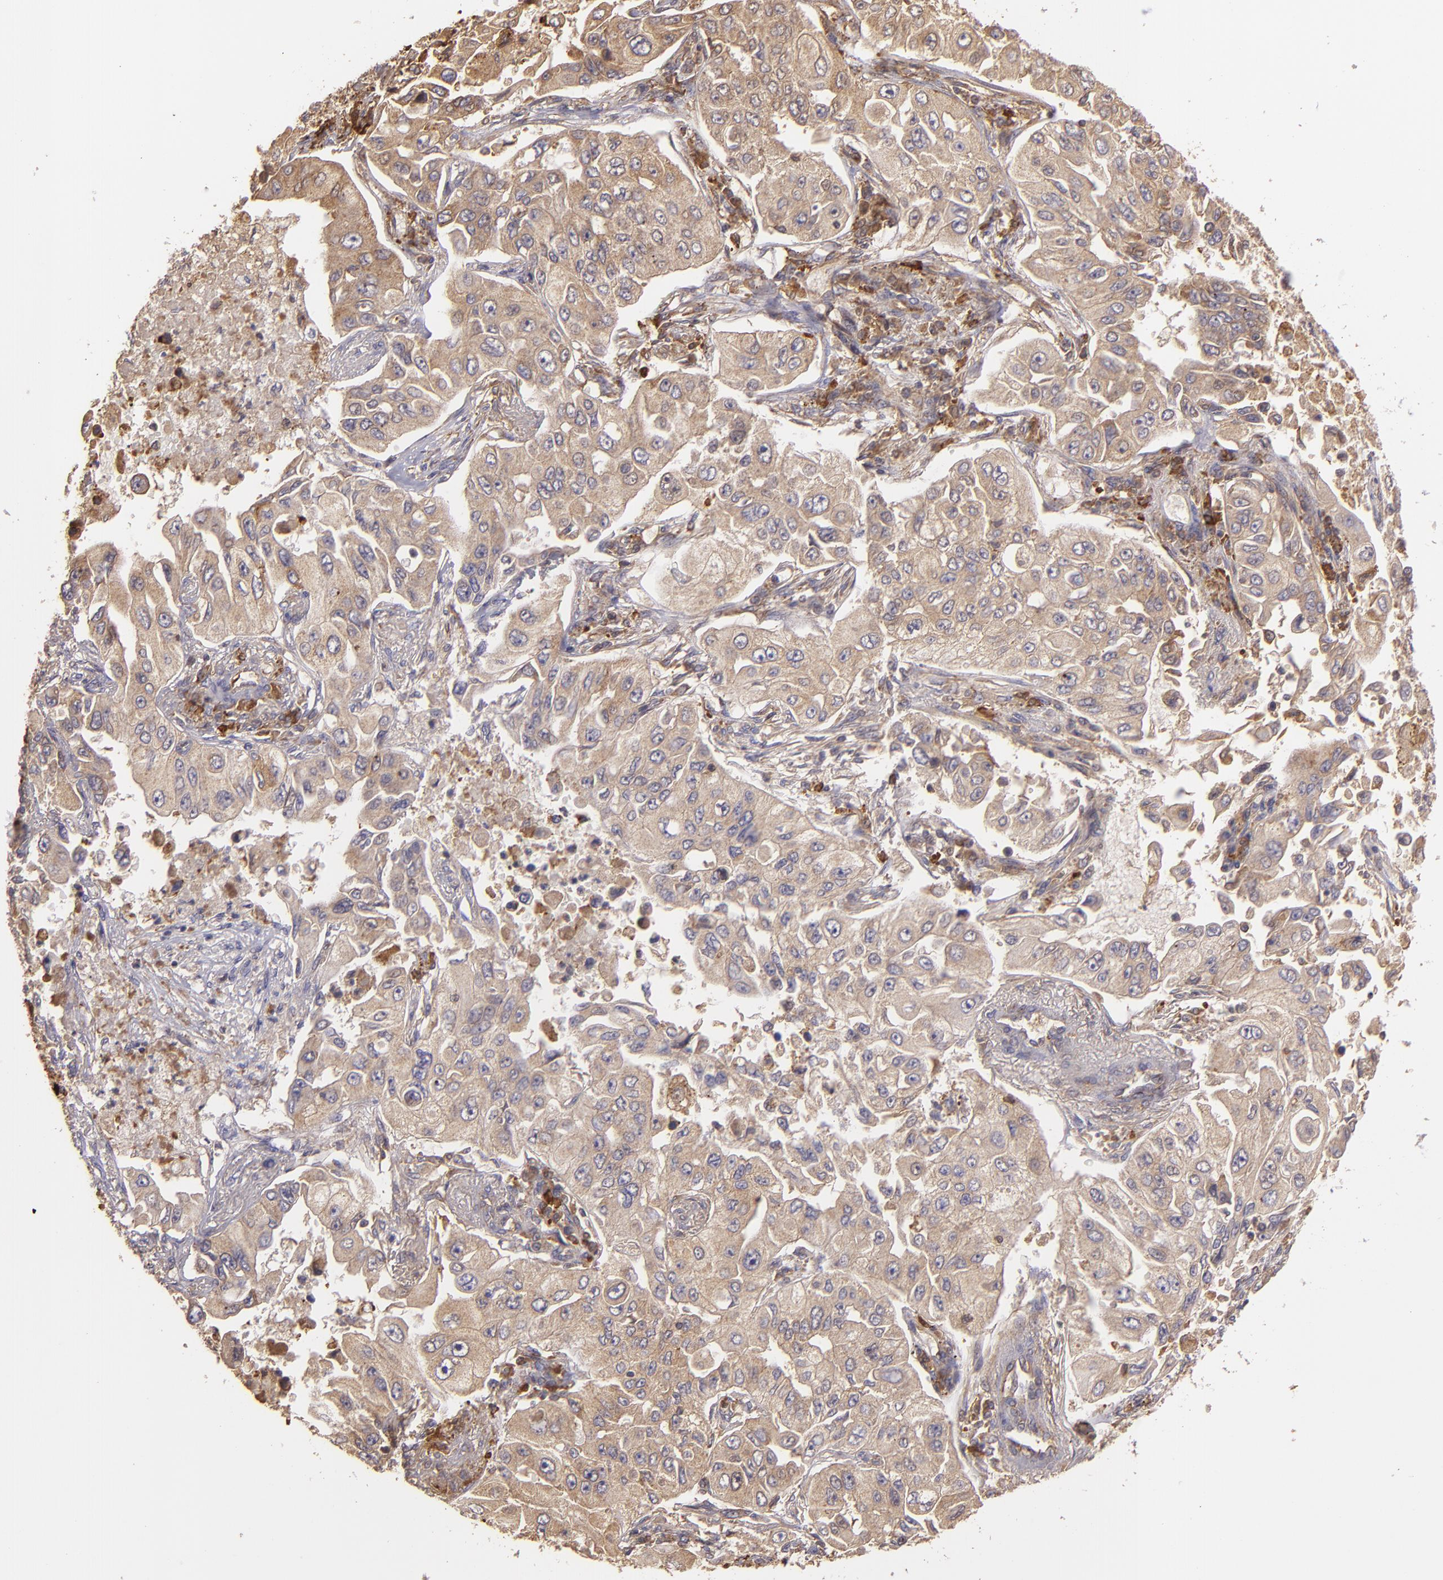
{"staining": {"intensity": "moderate", "quantity": ">75%", "location": "cytoplasmic/membranous"}, "tissue": "lung cancer", "cell_type": "Tumor cells", "image_type": "cancer", "snomed": [{"axis": "morphology", "description": "Adenocarcinoma, NOS"}, {"axis": "topography", "description": "Lung"}], "caption": "Immunohistochemistry (IHC) histopathology image of neoplastic tissue: human adenocarcinoma (lung) stained using IHC reveals medium levels of moderate protein expression localized specifically in the cytoplasmic/membranous of tumor cells, appearing as a cytoplasmic/membranous brown color.", "gene": "ECE1", "patient": {"sex": "male", "age": 84}}